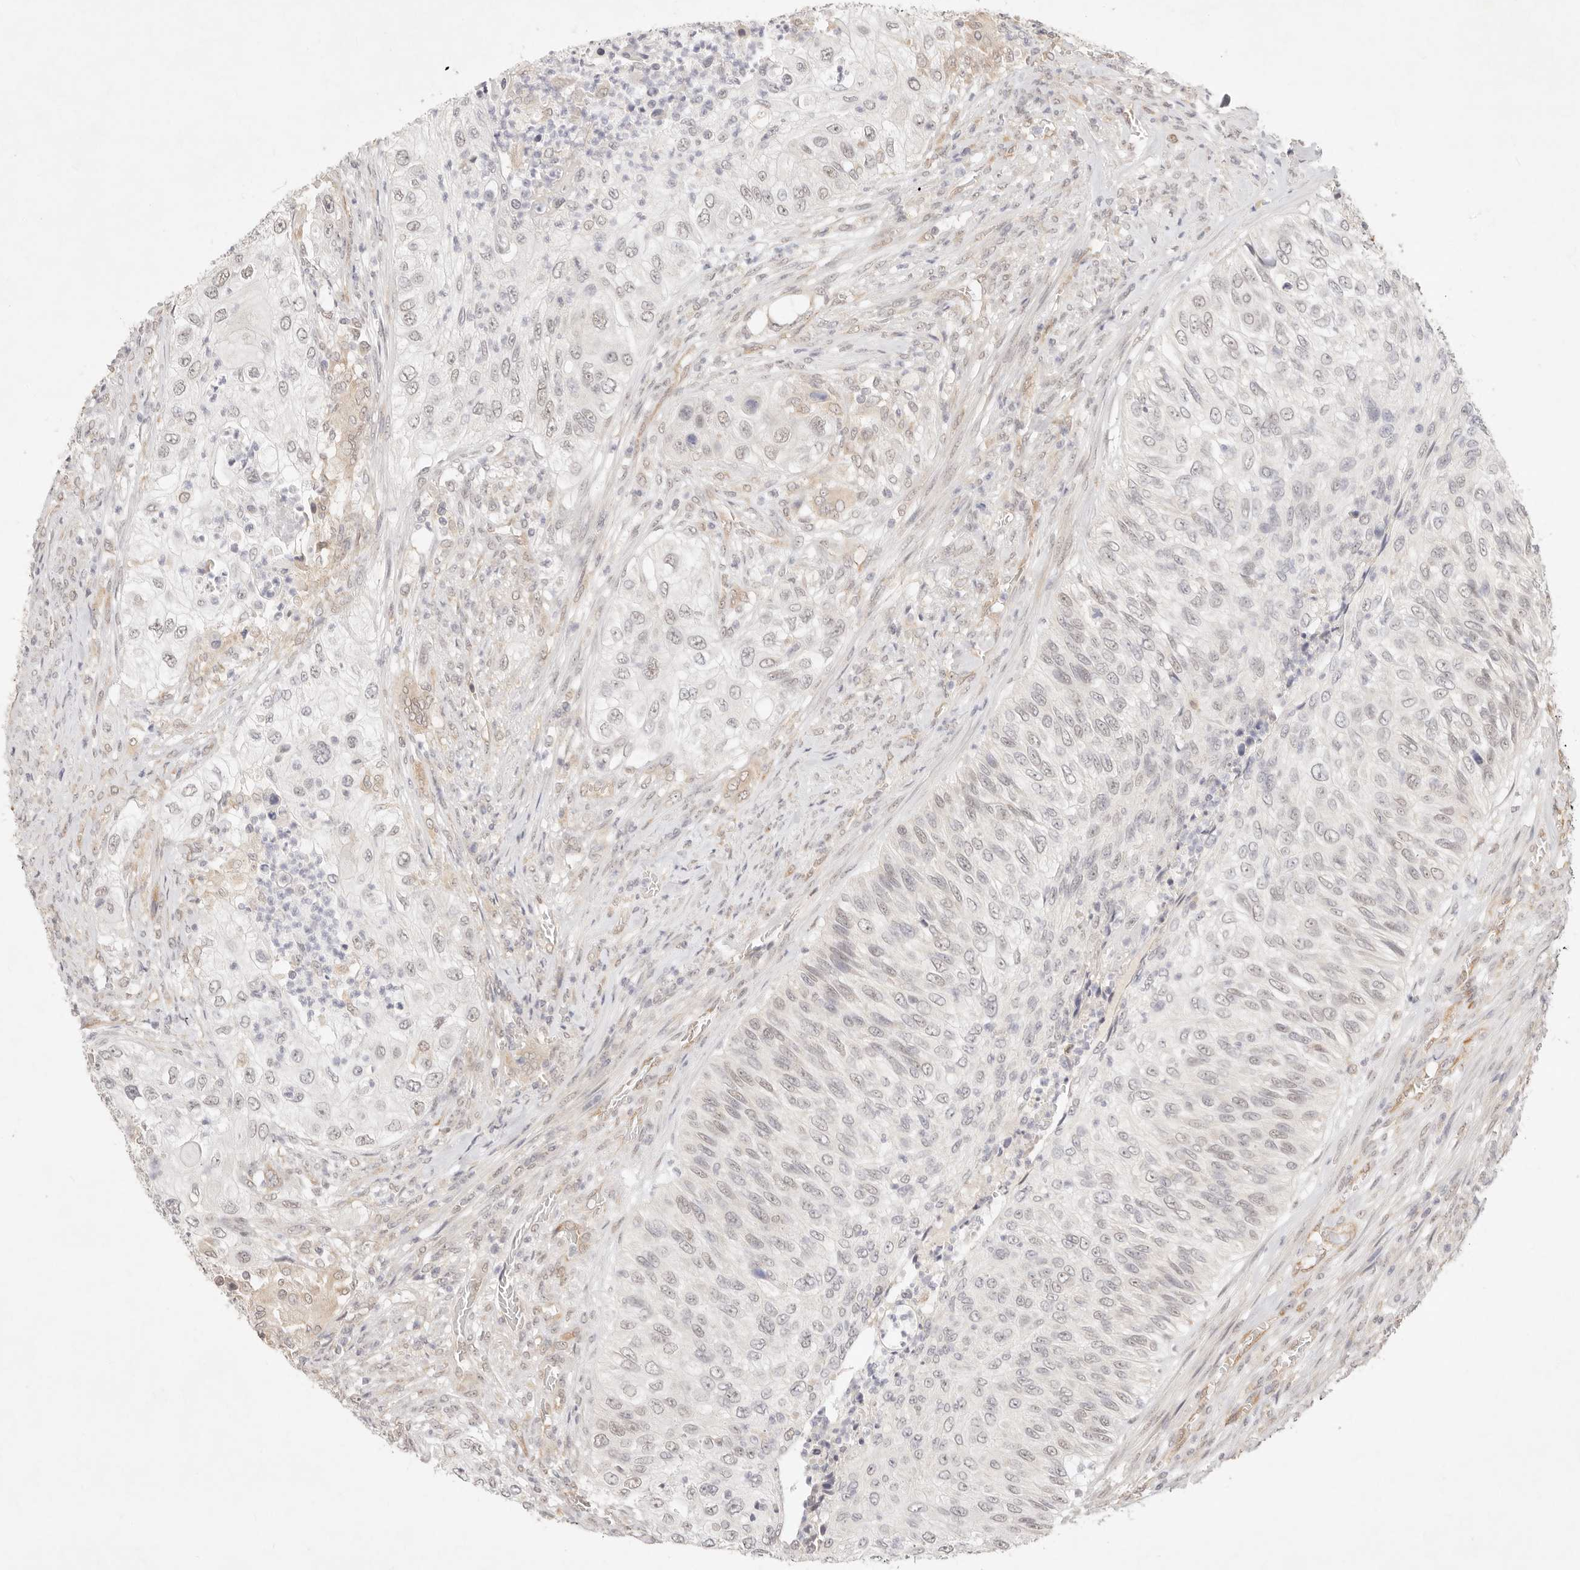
{"staining": {"intensity": "negative", "quantity": "none", "location": "none"}, "tissue": "urothelial cancer", "cell_type": "Tumor cells", "image_type": "cancer", "snomed": [{"axis": "morphology", "description": "Urothelial carcinoma, High grade"}, {"axis": "topography", "description": "Urinary bladder"}], "caption": "Immunohistochemistry micrograph of neoplastic tissue: urothelial cancer stained with DAB demonstrates no significant protein positivity in tumor cells.", "gene": "GPR156", "patient": {"sex": "female", "age": 60}}